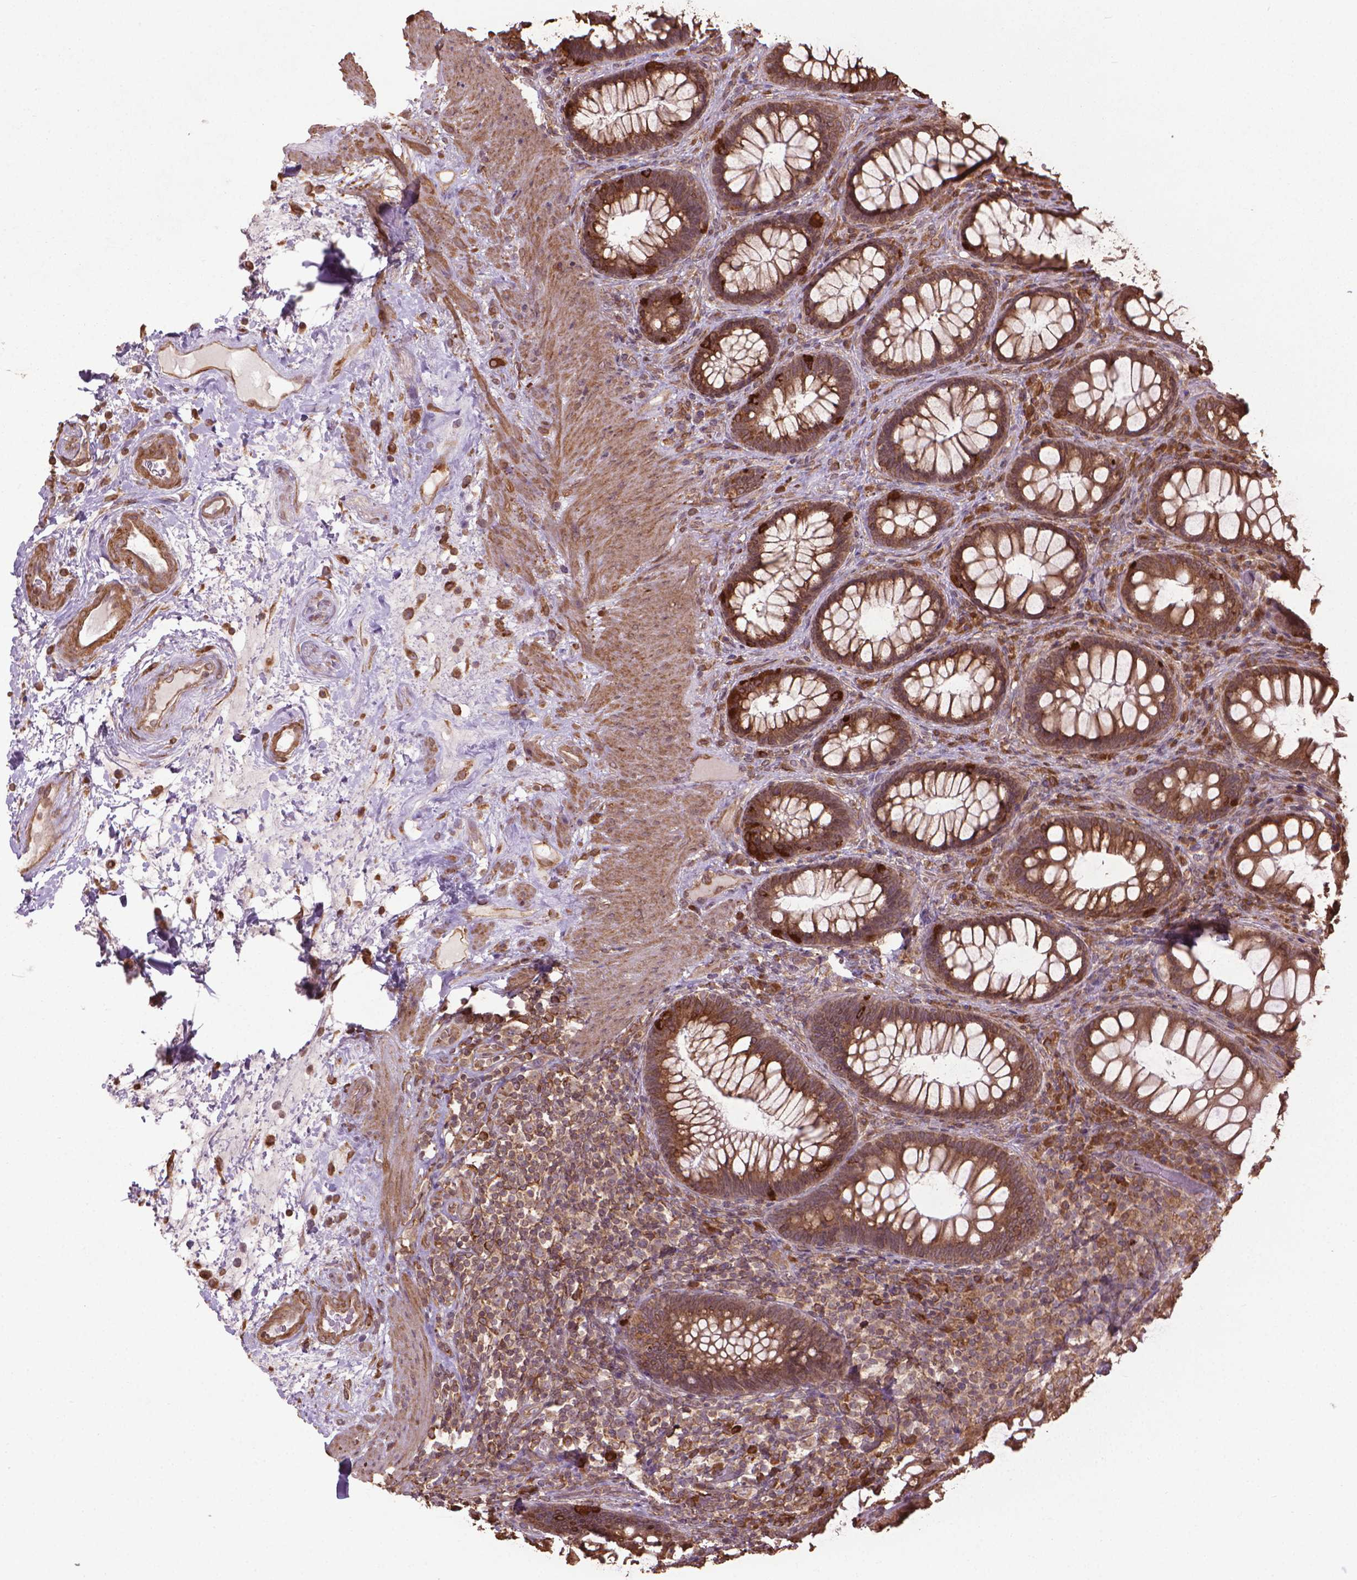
{"staining": {"intensity": "moderate", "quantity": ">75%", "location": "cytoplasmic/membranous"}, "tissue": "rectum", "cell_type": "Glandular cells", "image_type": "normal", "snomed": [{"axis": "morphology", "description": "Normal tissue, NOS"}, {"axis": "topography", "description": "Rectum"}], "caption": "Glandular cells display medium levels of moderate cytoplasmic/membranous staining in about >75% of cells in unremarkable human rectum.", "gene": "GAS1", "patient": {"sex": "male", "age": 72}}